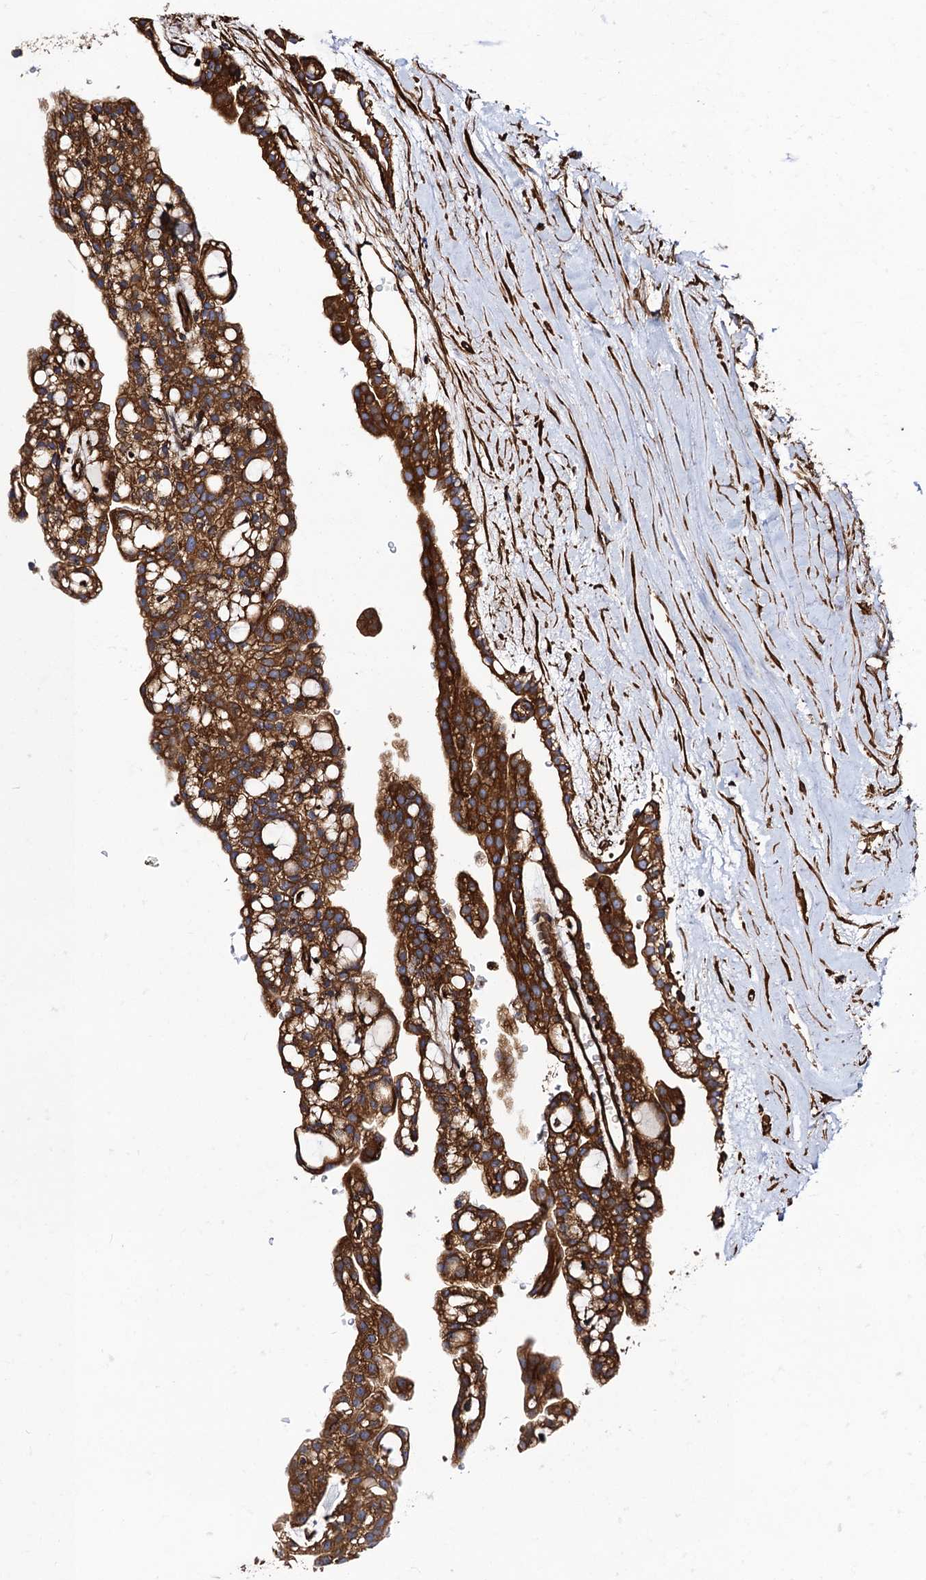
{"staining": {"intensity": "strong", "quantity": ">75%", "location": "cytoplasmic/membranous"}, "tissue": "renal cancer", "cell_type": "Tumor cells", "image_type": "cancer", "snomed": [{"axis": "morphology", "description": "Adenocarcinoma, NOS"}, {"axis": "topography", "description": "Kidney"}], "caption": "Brown immunohistochemical staining in human renal cancer (adenocarcinoma) demonstrates strong cytoplasmic/membranous positivity in about >75% of tumor cells. (DAB (3,3'-diaminobenzidine) IHC with brightfield microscopy, high magnification).", "gene": "CIP2A", "patient": {"sex": "male", "age": 63}}